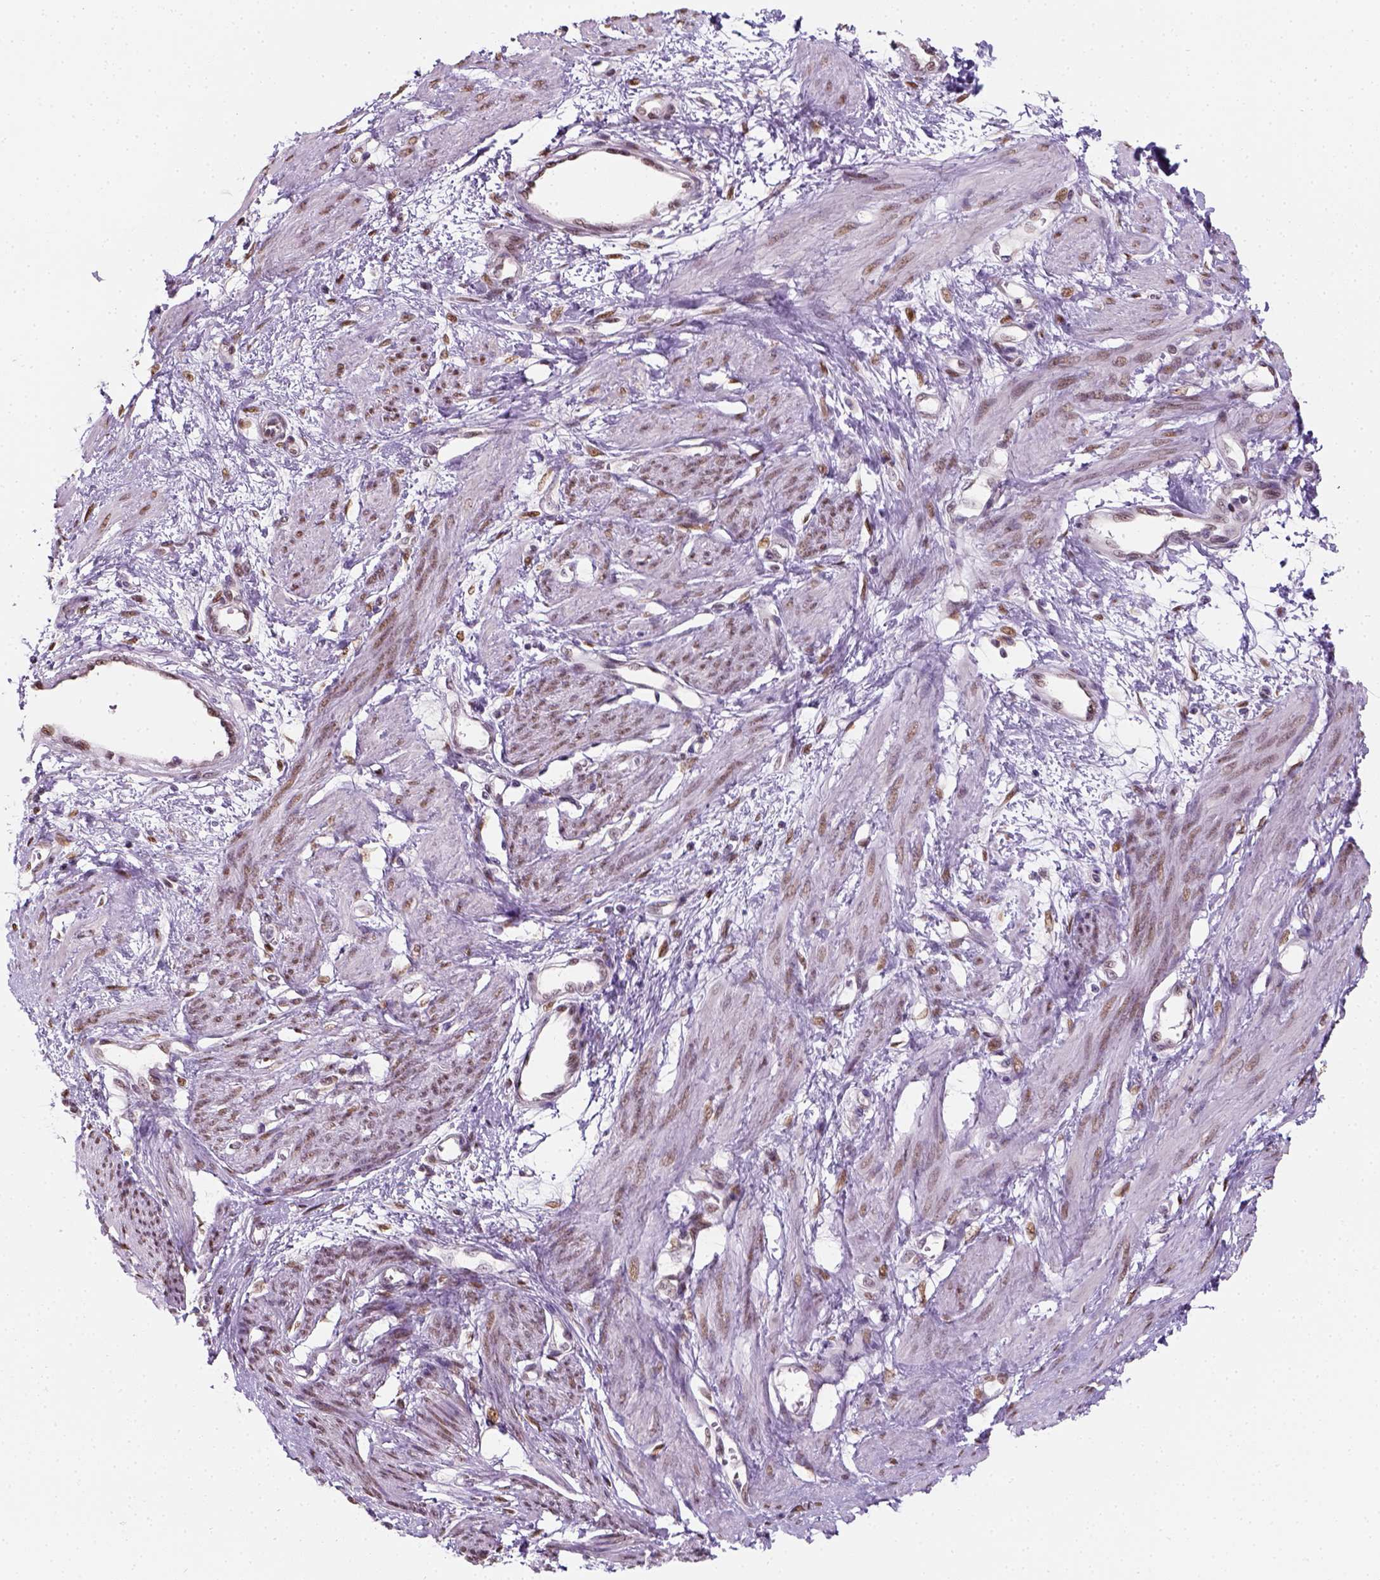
{"staining": {"intensity": "moderate", "quantity": ">75%", "location": "nuclear"}, "tissue": "smooth muscle", "cell_type": "Smooth muscle cells", "image_type": "normal", "snomed": [{"axis": "morphology", "description": "Normal tissue, NOS"}, {"axis": "topography", "description": "Smooth muscle"}, {"axis": "topography", "description": "Uterus"}], "caption": "Smooth muscle cells show medium levels of moderate nuclear staining in approximately >75% of cells in unremarkable human smooth muscle.", "gene": "C1orf112", "patient": {"sex": "female", "age": 39}}